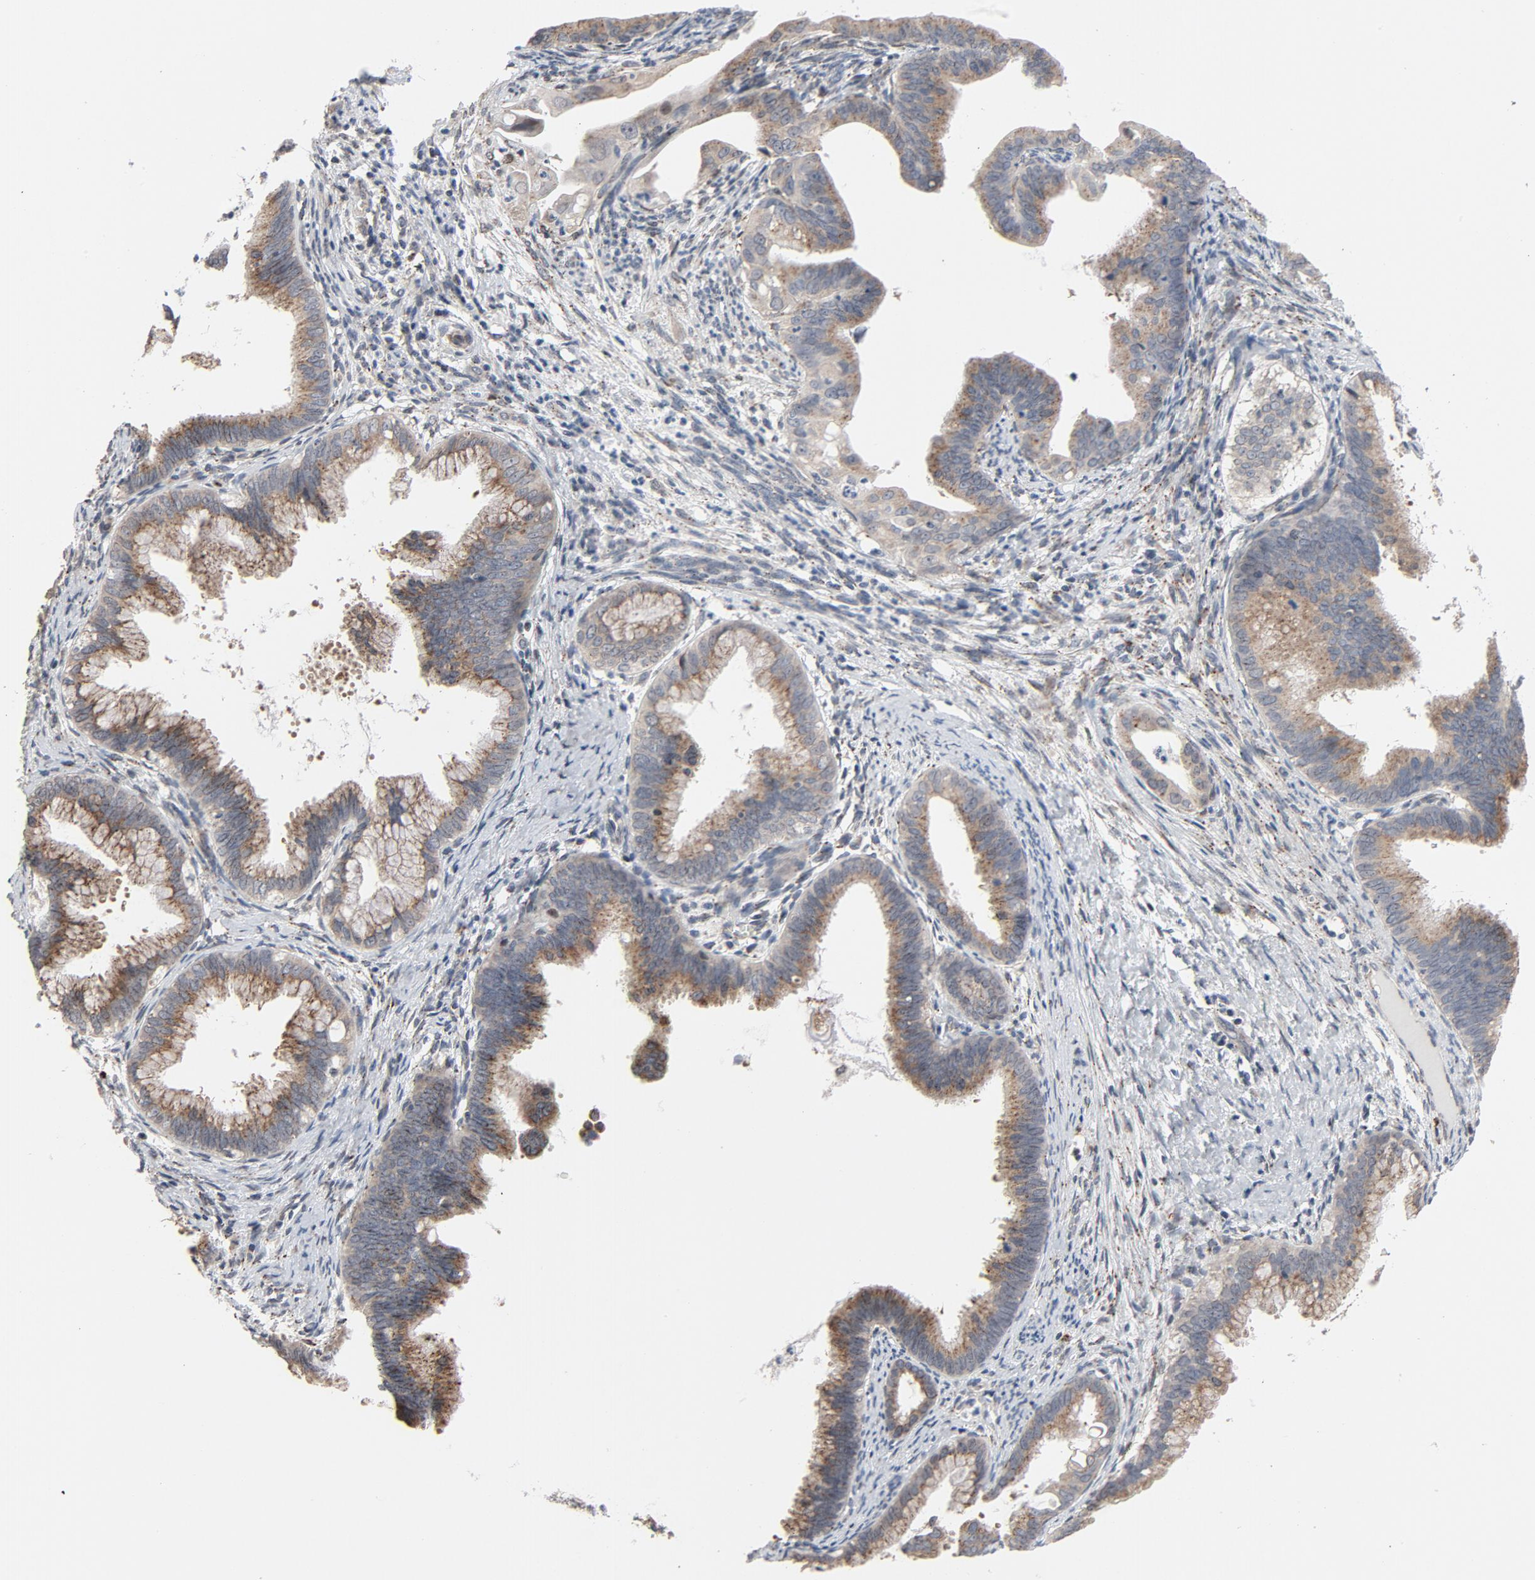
{"staining": {"intensity": "weak", "quantity": ">75%", "location": "cytoplasmic/membranous"}, "tissue": "cervical cancer", "cell_type": "Tumor cells", "image_type": "cancer", "snomed": [{"axis": "morphology", "description": "Adenocarcinoma, NOS"}, {"axis": "topography", "description": "Cervix"}], "caption": "A brown stain highlights weak cytoplasmic/membranous expression of a protein in human cervical adenocarcinoma tumor cells. (IHC, brightfield microscopy, high magnification).", "gene": "RPL12", "patient": {"sex": "female", "age": 47}}